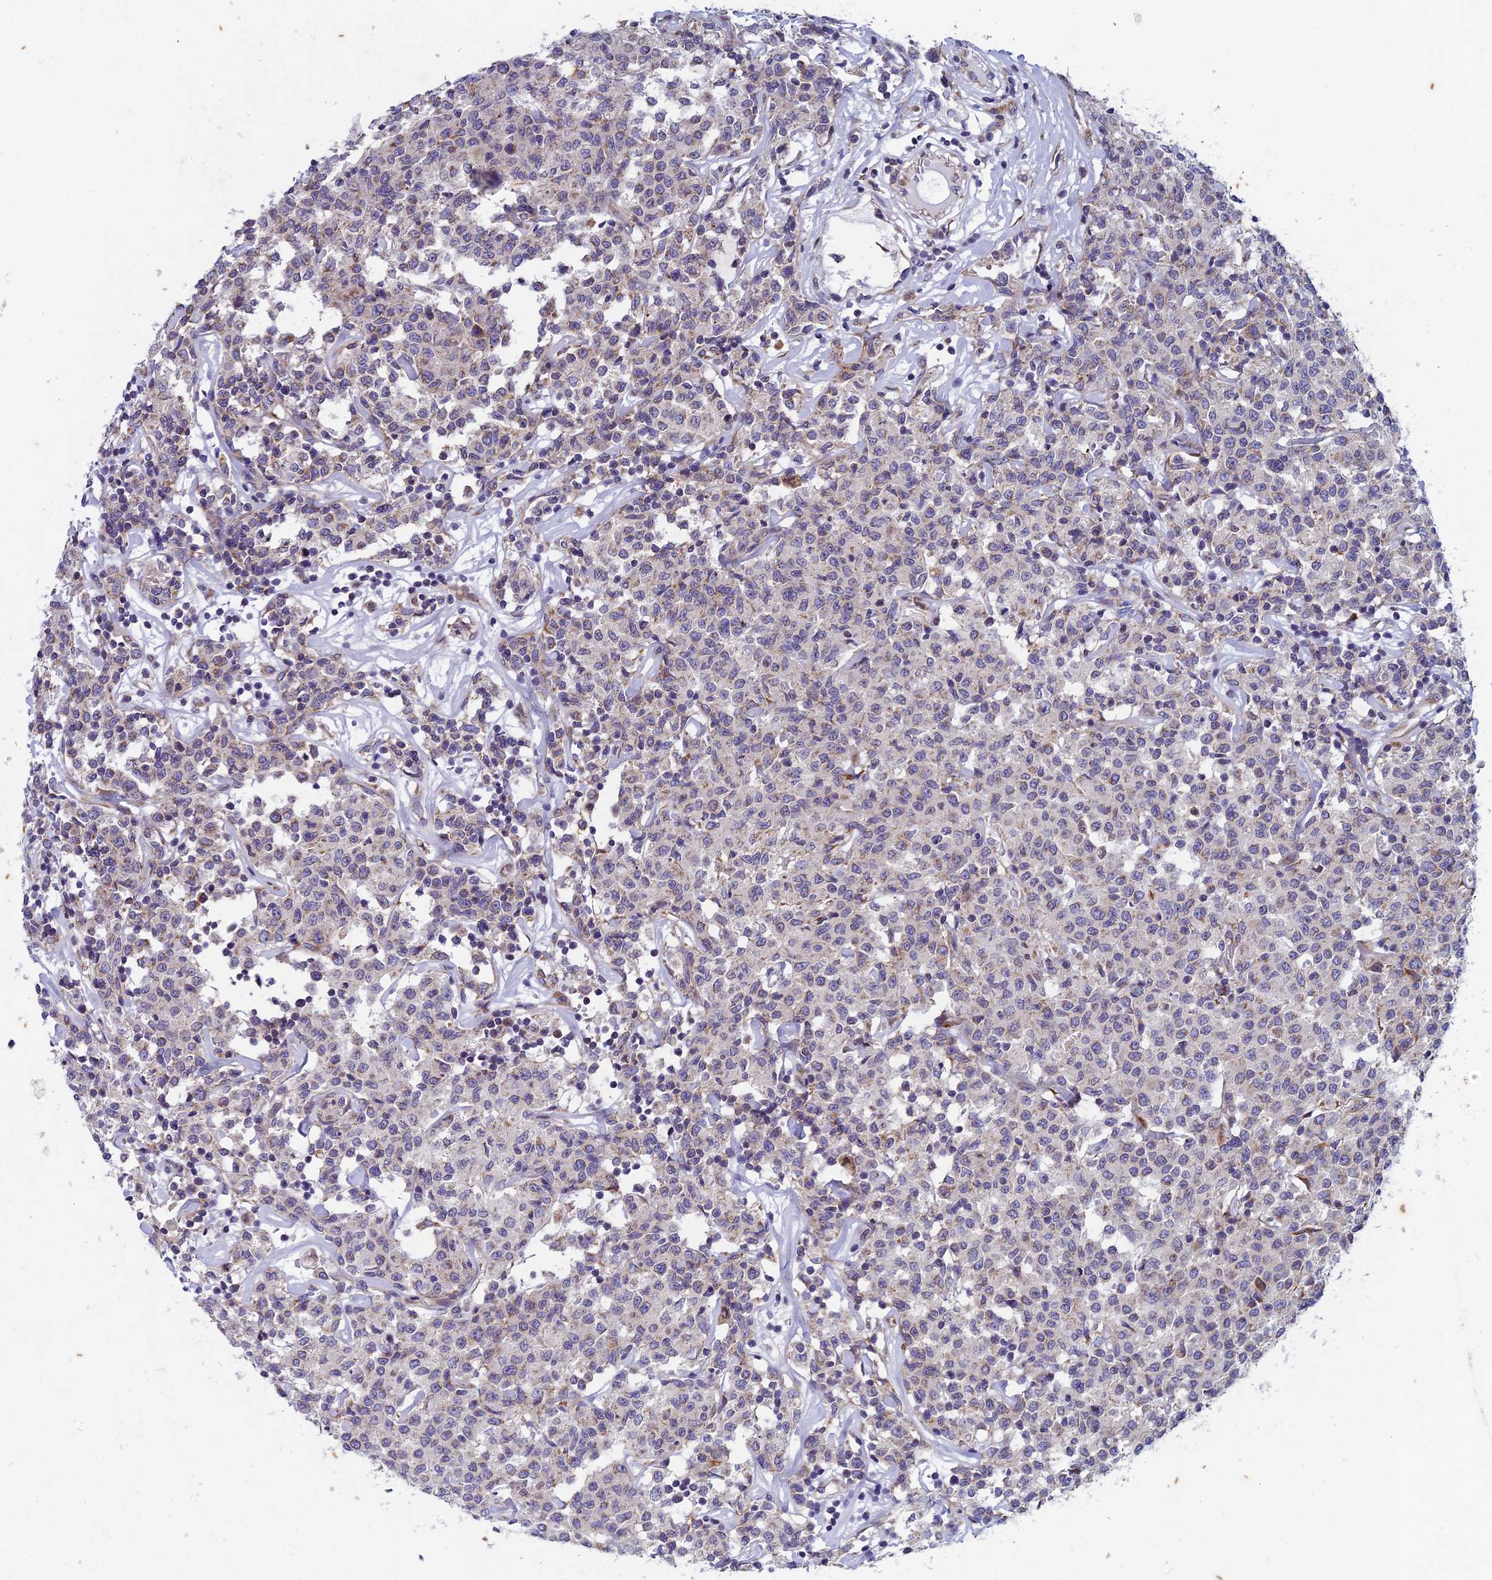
{"staining": {"intensity": "negative", "quantity": "none", "location": "none"}, "tissue": "lymphoma", "cell_type": "Tumor cells", "image_type": "cancer", "snomed": [{"axis": "morphology", "description": "Malignant lymphoma, non-Hodgkin's type, Low grade"}, {"axis": "topography", "description": "Small intestine"}], "caption": "The photomicrograph exhibits no staining of tumor cells in lymphoma. (Brightfield microscopy of DAB immunohistochemistry at high magnification).", "gene": "AP4S1", "patient": {"sex": "female", "age": 59}}